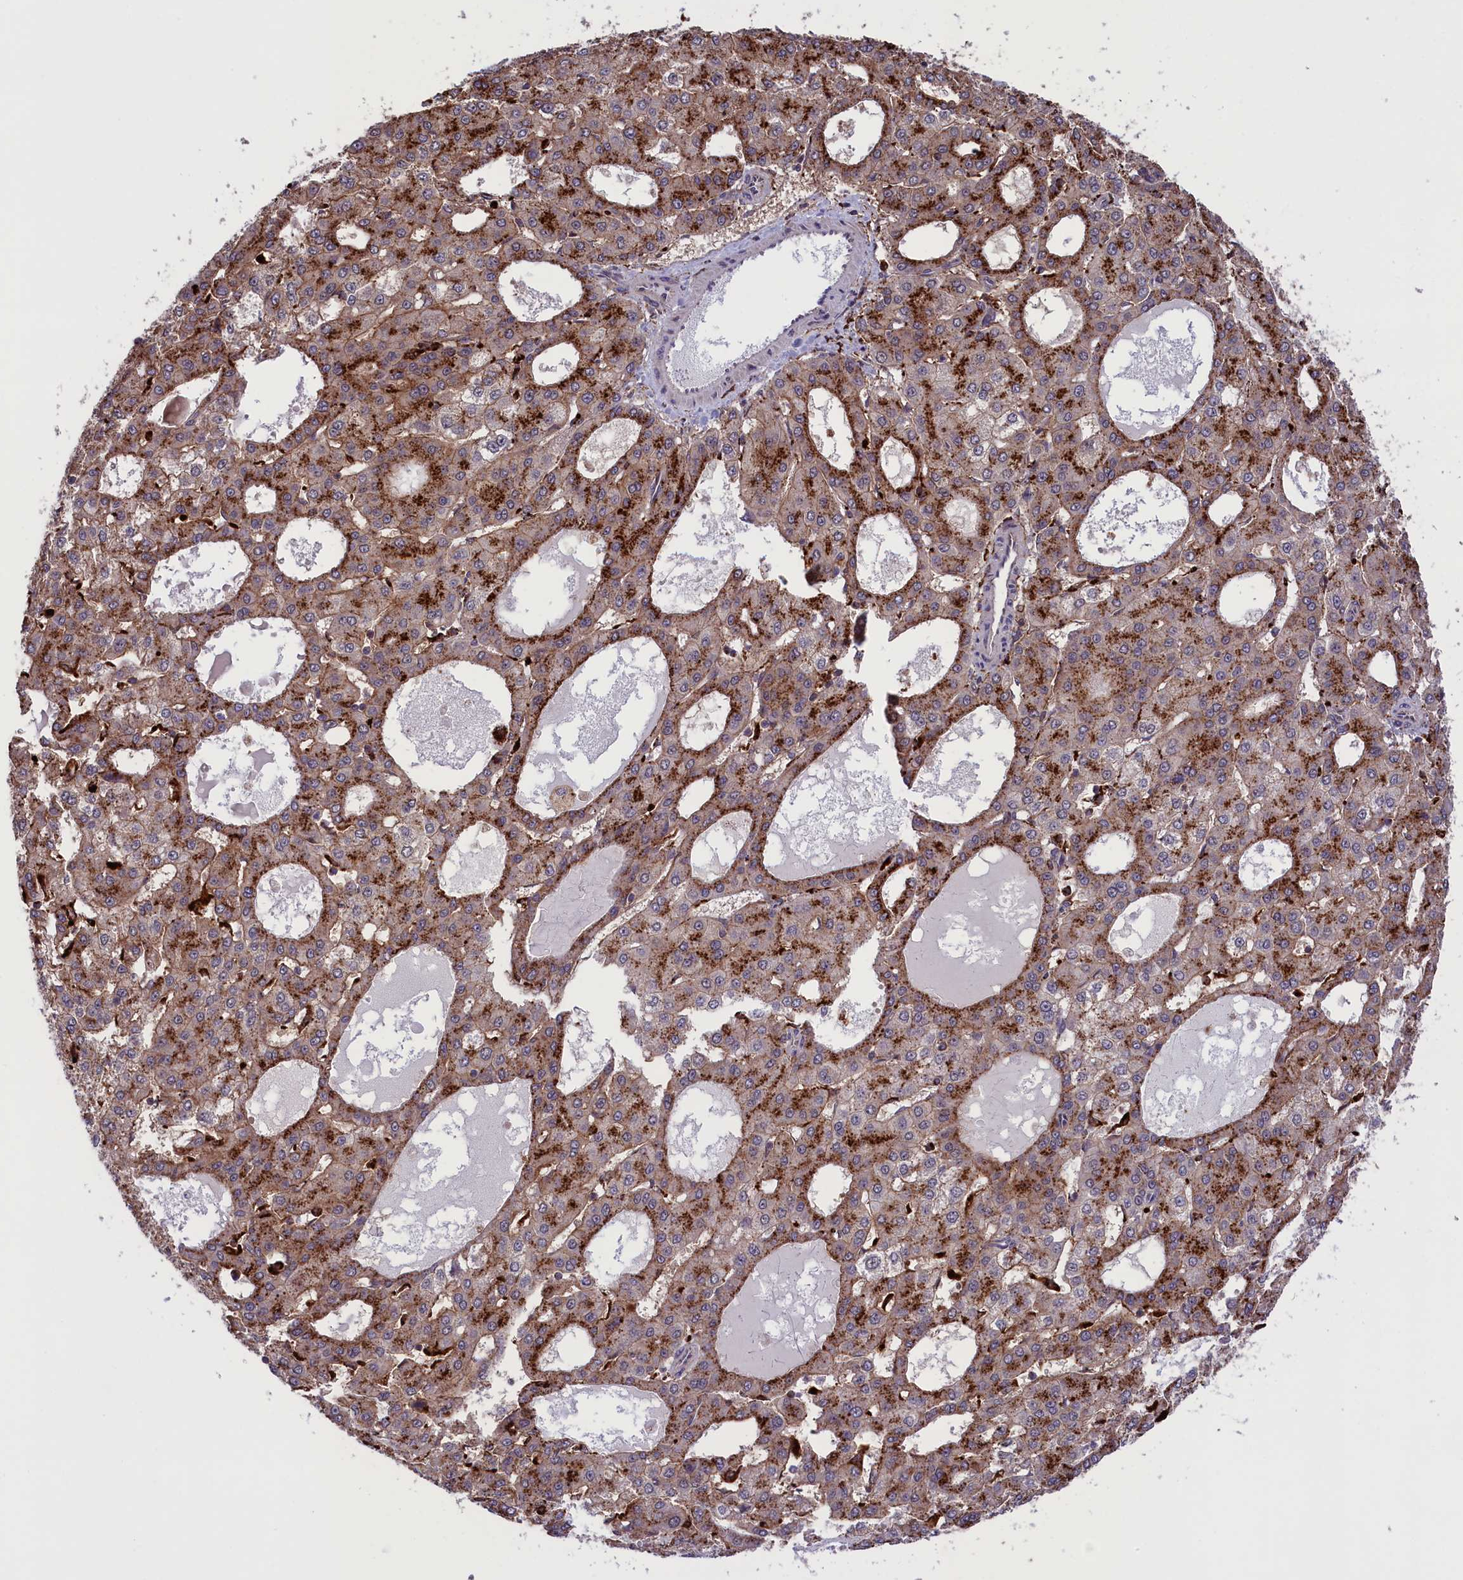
{"staining": {"intensity": "moderate", "quantity": "25%-75%", "location": "cytoplasmic/membranous"}, "tissue": "liver cancer", "cell_type": "Tumor cells", "image_type": "cancer", "snomed": [{"axis": "morphology", "description": "Carcinoma, Hepatocellular, NOS"}, {"axis": "topography", "description": "Liver"}], "caption": "A histopathology image of liver cancer stained for a protein demonstrates moderate cytoplasmic/membranous brown staining in tumor cells.", "gene": "MAN2B1", "patient": {"sex": "male", "age": 47}}